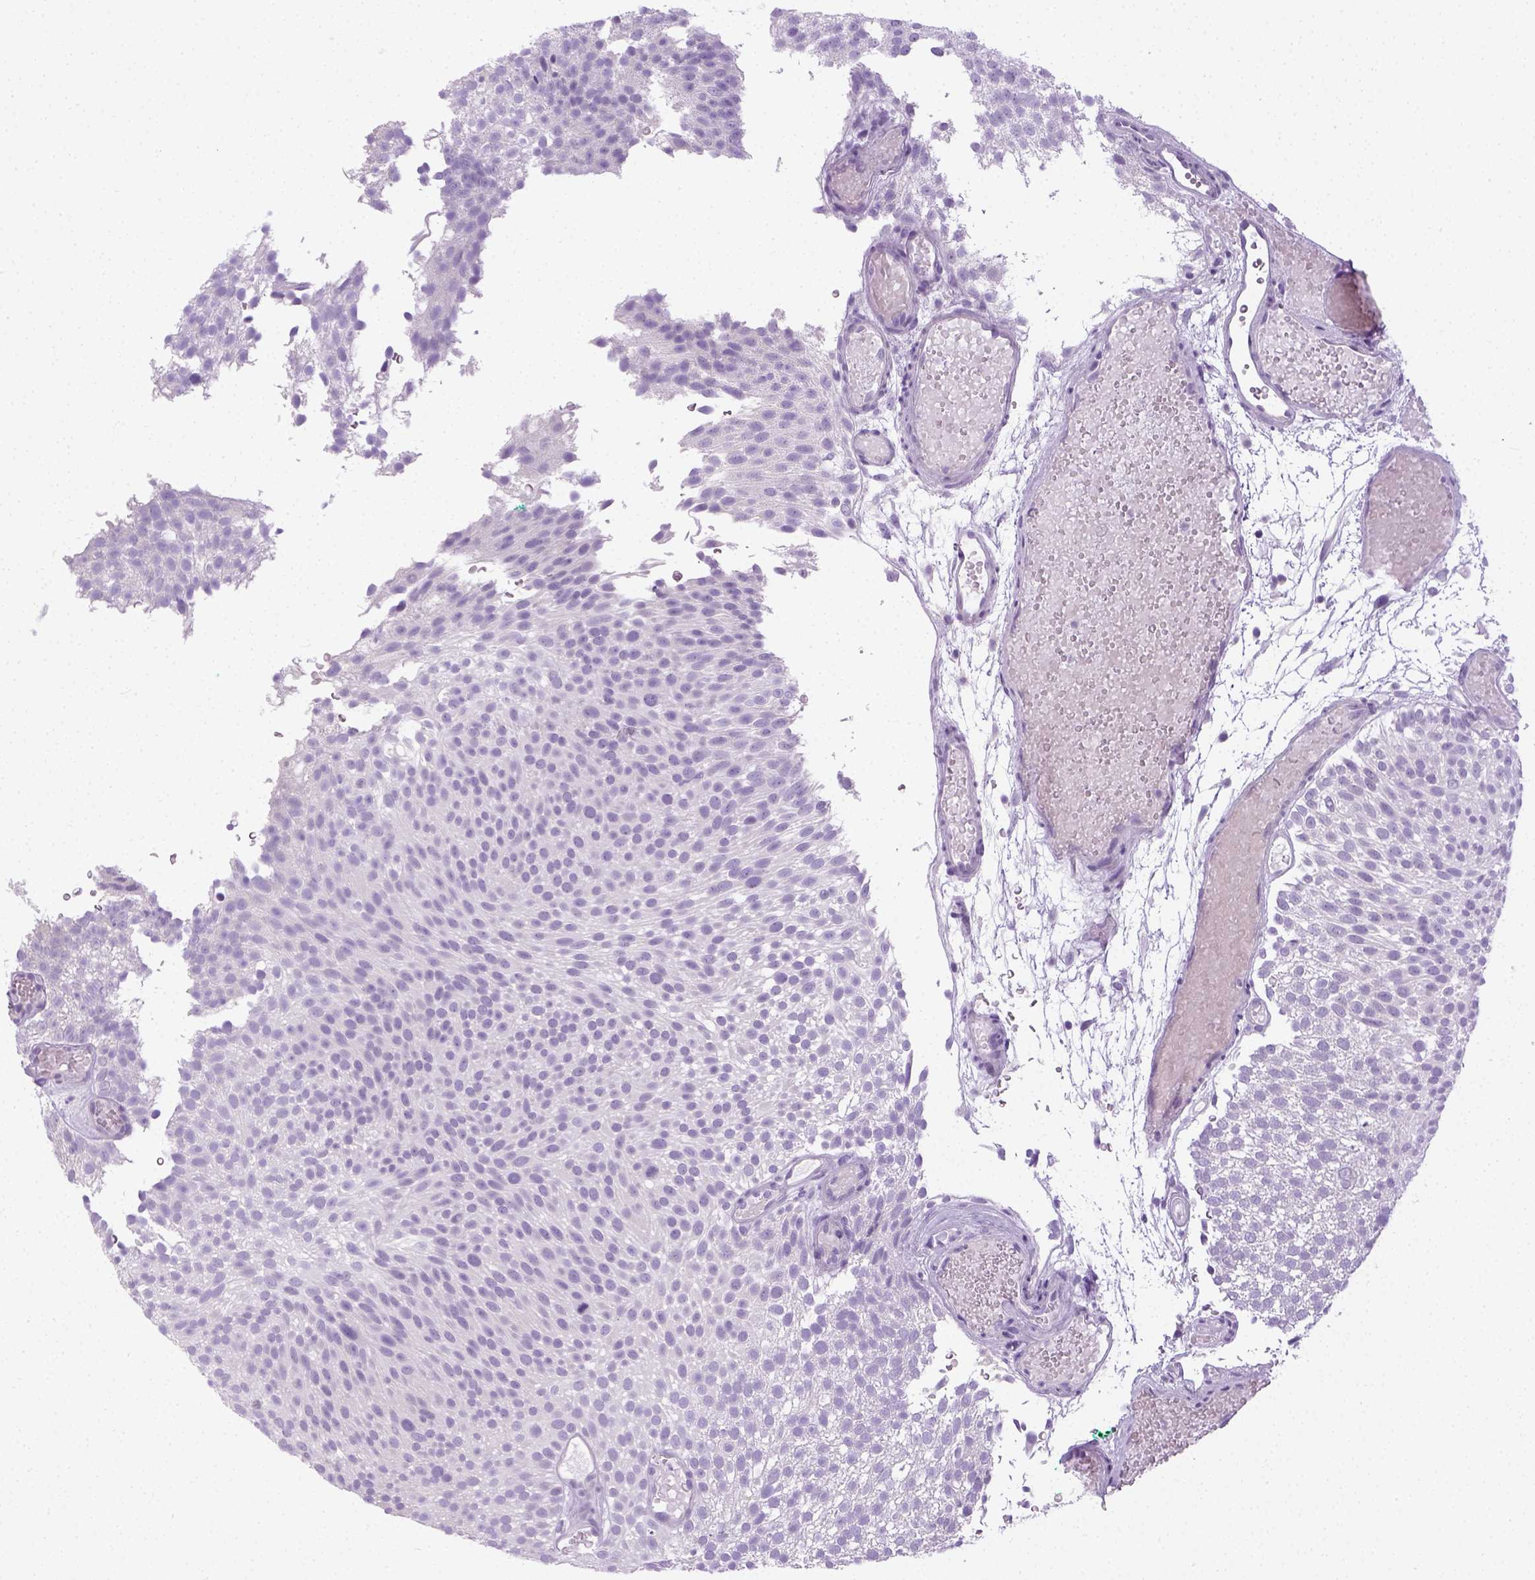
{"staining": {"intensity": "negative", "quantity": "none", "location": "none"}, "tissue": "urothelial cancer", "cell_type": "Tumor cells", "image_type": "cancer", "snomed": [{"axis": "morphology", "description": "Urothelial carcinoma, Low grade"}, {"axis": "topography", "description": "Urinary bladder"}], "caption": "The histopathology image shows no staining of tumor cells in urothelial carcinoma (low-grade). Brightfield microscopy of IHC stained with DAB (brown) and hematoxylin (blue), captured at high magnification.", "gene": "LGSN", "patient": {"sex": "male", "age": 78}}